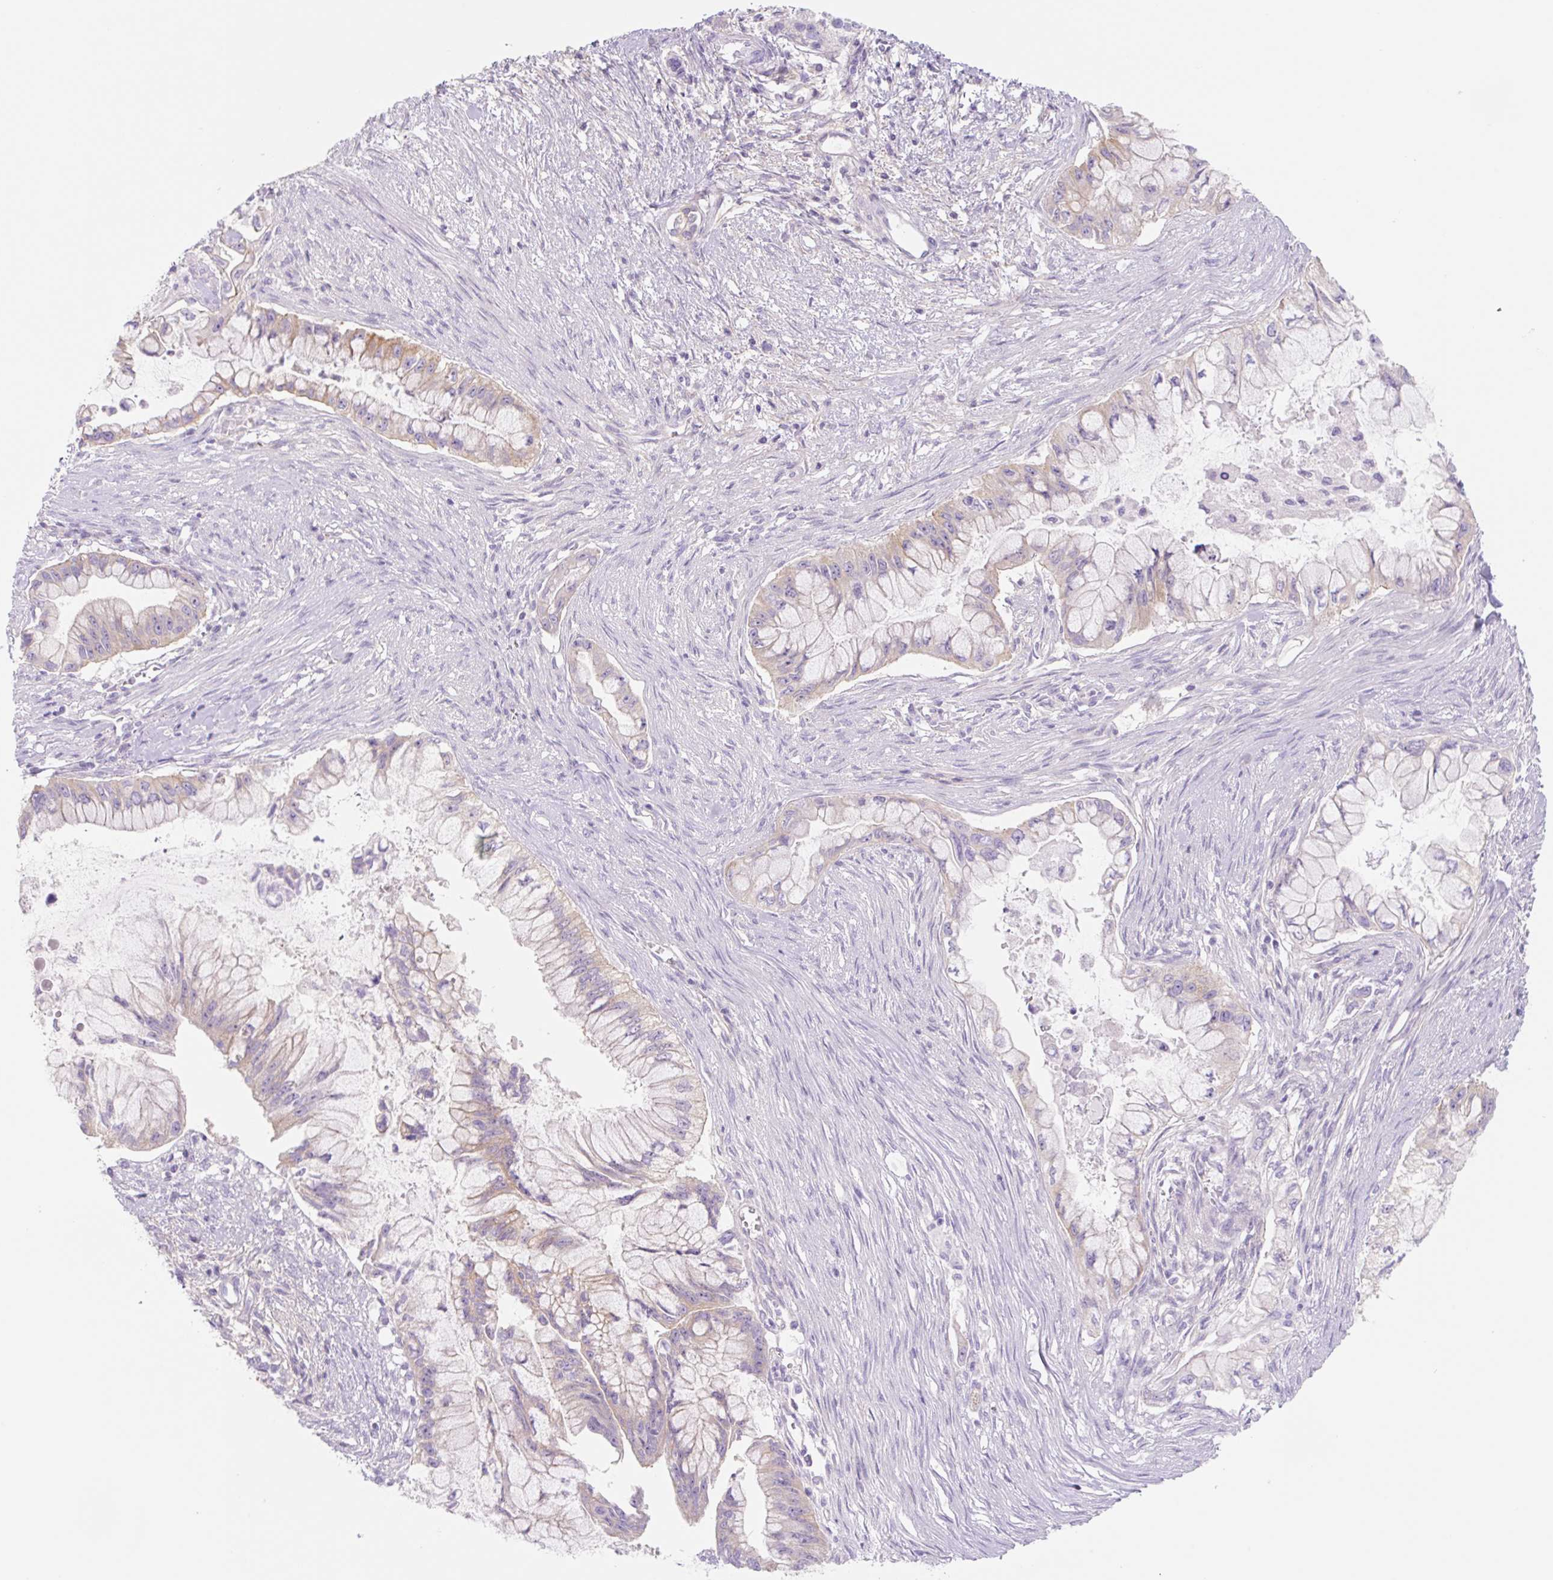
{"staining": {"intensity": "weak", "quantity": "25%-75%", "location": "cytoplasmic/membranous"}, "tissue": "pancreatic cancer", "cell_type": "Tumor cells", "image_type": "cancer", "snomed": [{"axis": "morphology", "description": "Adenocarcinoma, NOS"}, {"axis": "topography", "description": "Pancreas"}], "caption": "Protein analysis of pancreatic adenocarcinoma tissue demonstrates weak cytoplasmic/membranous staining in approximately 25%-75% of tumor cells.", "gene": "LYVE1", "patient": {"sex": "male", "age": 48}}